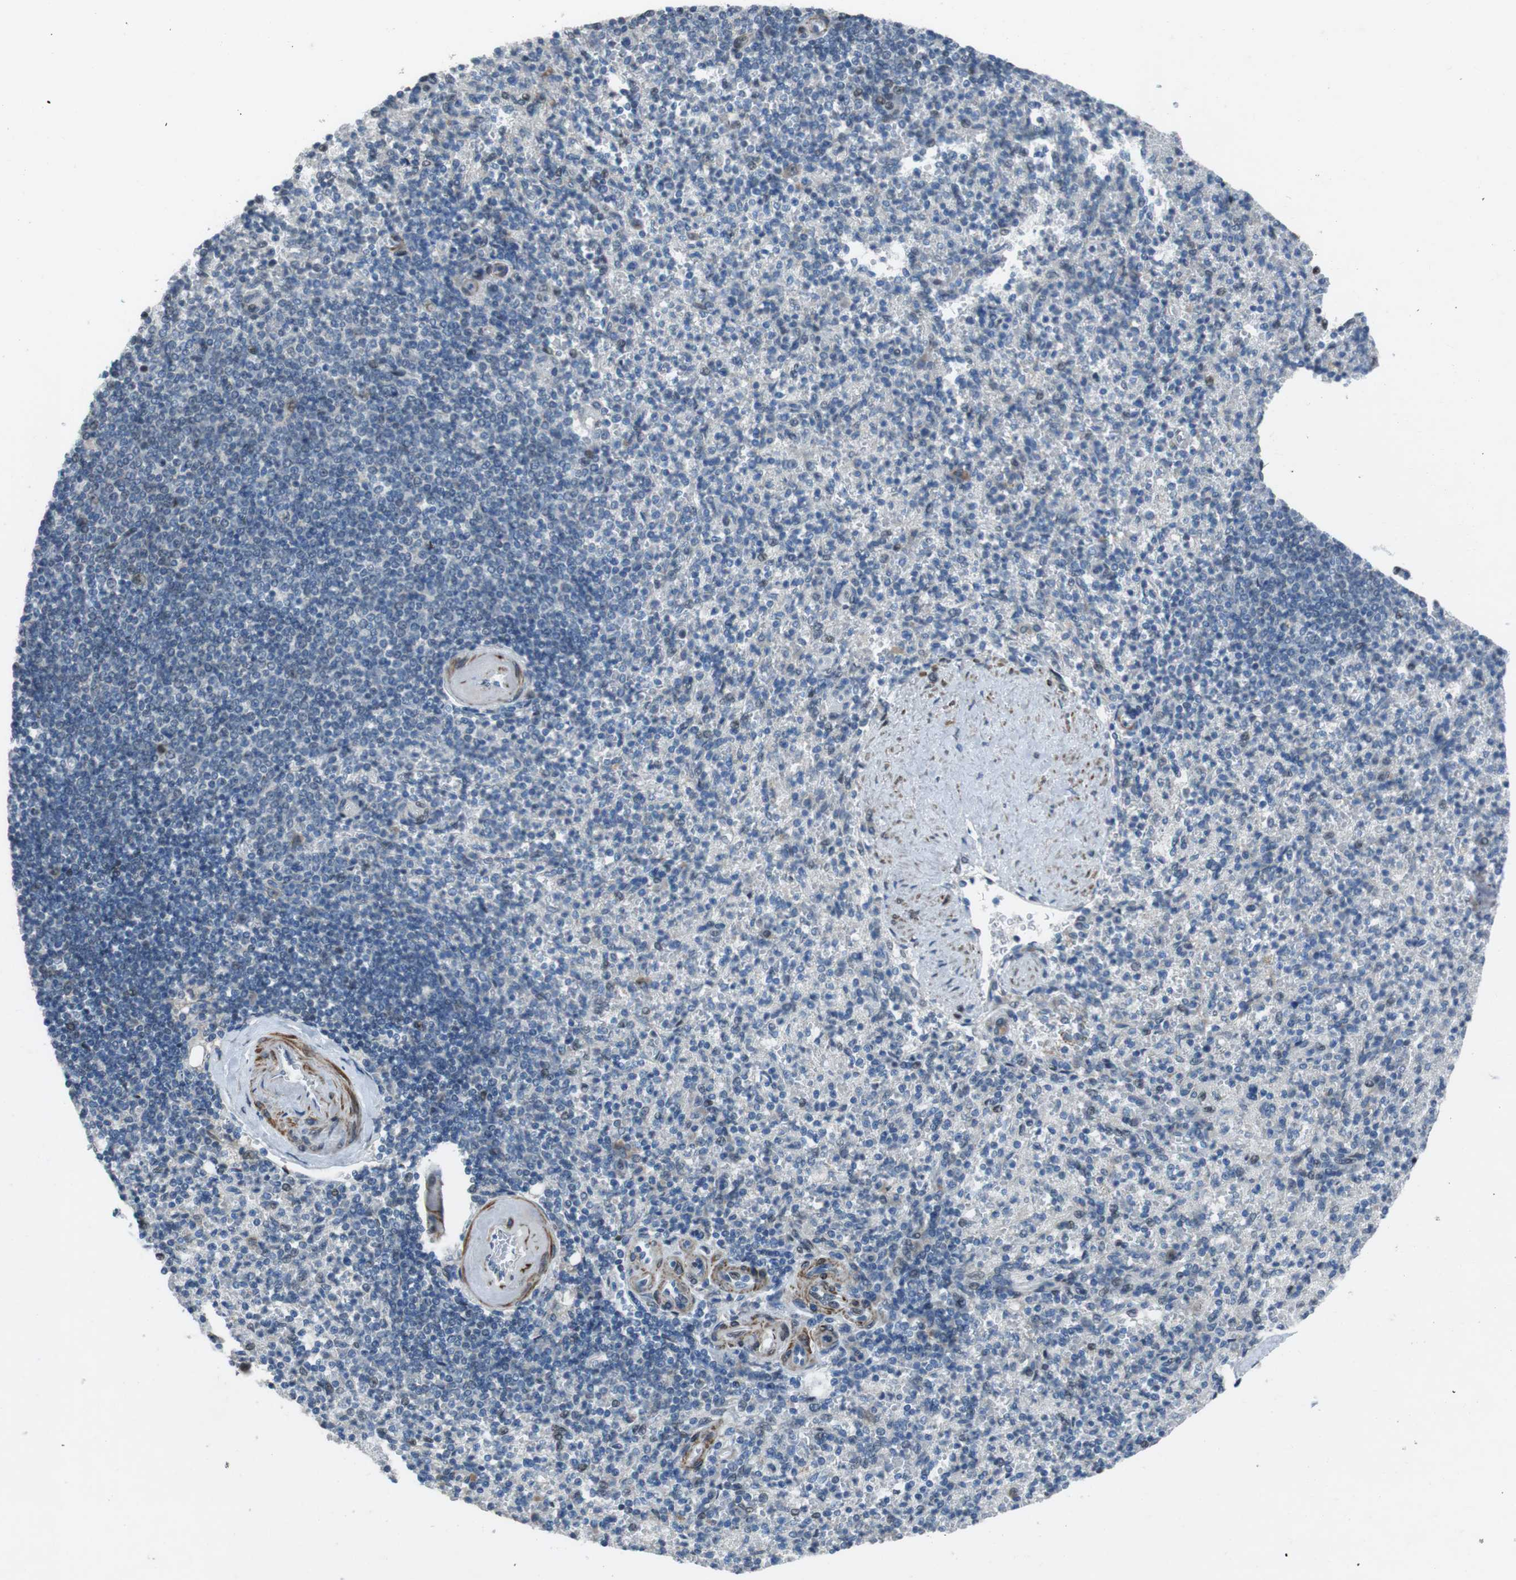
{"staining": {"intensity": "weak", "quantity": "<25%", "location": "nuclear"}, "tissue": "spleen", "cell_type": "Cells in red pulp", "image_type": "normal", "snomed": [{"axis": "morphology", "description": "Normal tissue, NOS"}, {"axis": "topography", "description": "Spleen"}], "caption": "Histopathology image shows no significant protein positivity in cells in red pulp of normal spleen. Brightfield microscopy of immunohistochemistry (IHC) stained with DAB (3,3'-diaminobenzidine) (brown) and hematoxylin (blue), captured at high magnification.", "gene": "PBRM1", "patient": {"sex": "female", "age": 74}}